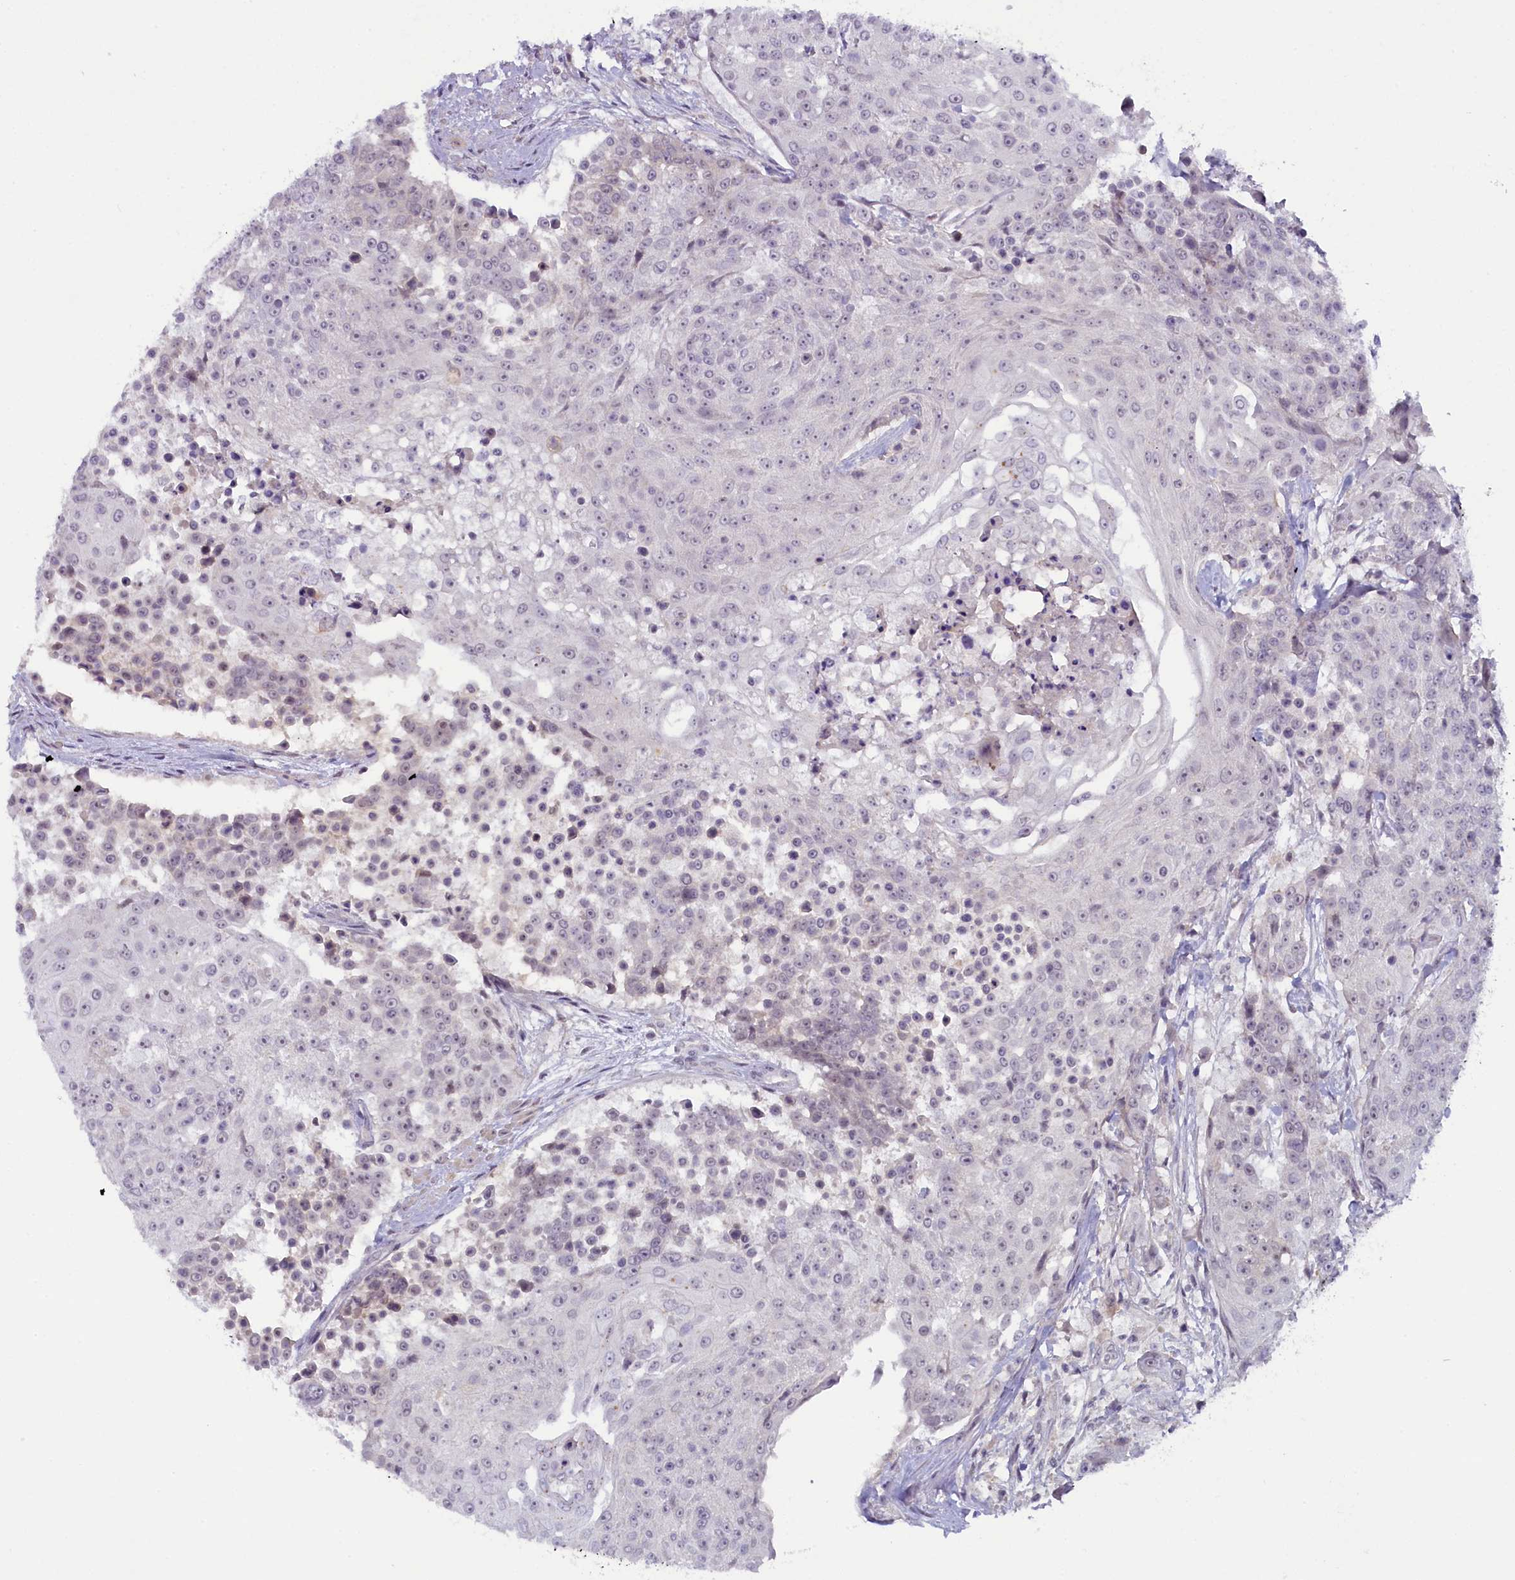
{"staining": {"intensity": "weak", "quantity": "<25%", "location": "nuclear"}, "tissue": "urothelial cancer", "cell_type": "Tumor cells", "image_type": "cancer", "snomed": [{"axis": "morphology", "description": "Urothelial carcinoma, High grade"}, {"axis": "topography", "description": "Urinary bladder"}], "caption": "An IHC image of urothelial cancer is shown. There is no staining in tumor cells of urothelial cancer. (Brightfield microscopy of DAB IHC at high magnification).", "gene": "CRAMP1", "patient": {"sex": "female", "age": 63}}